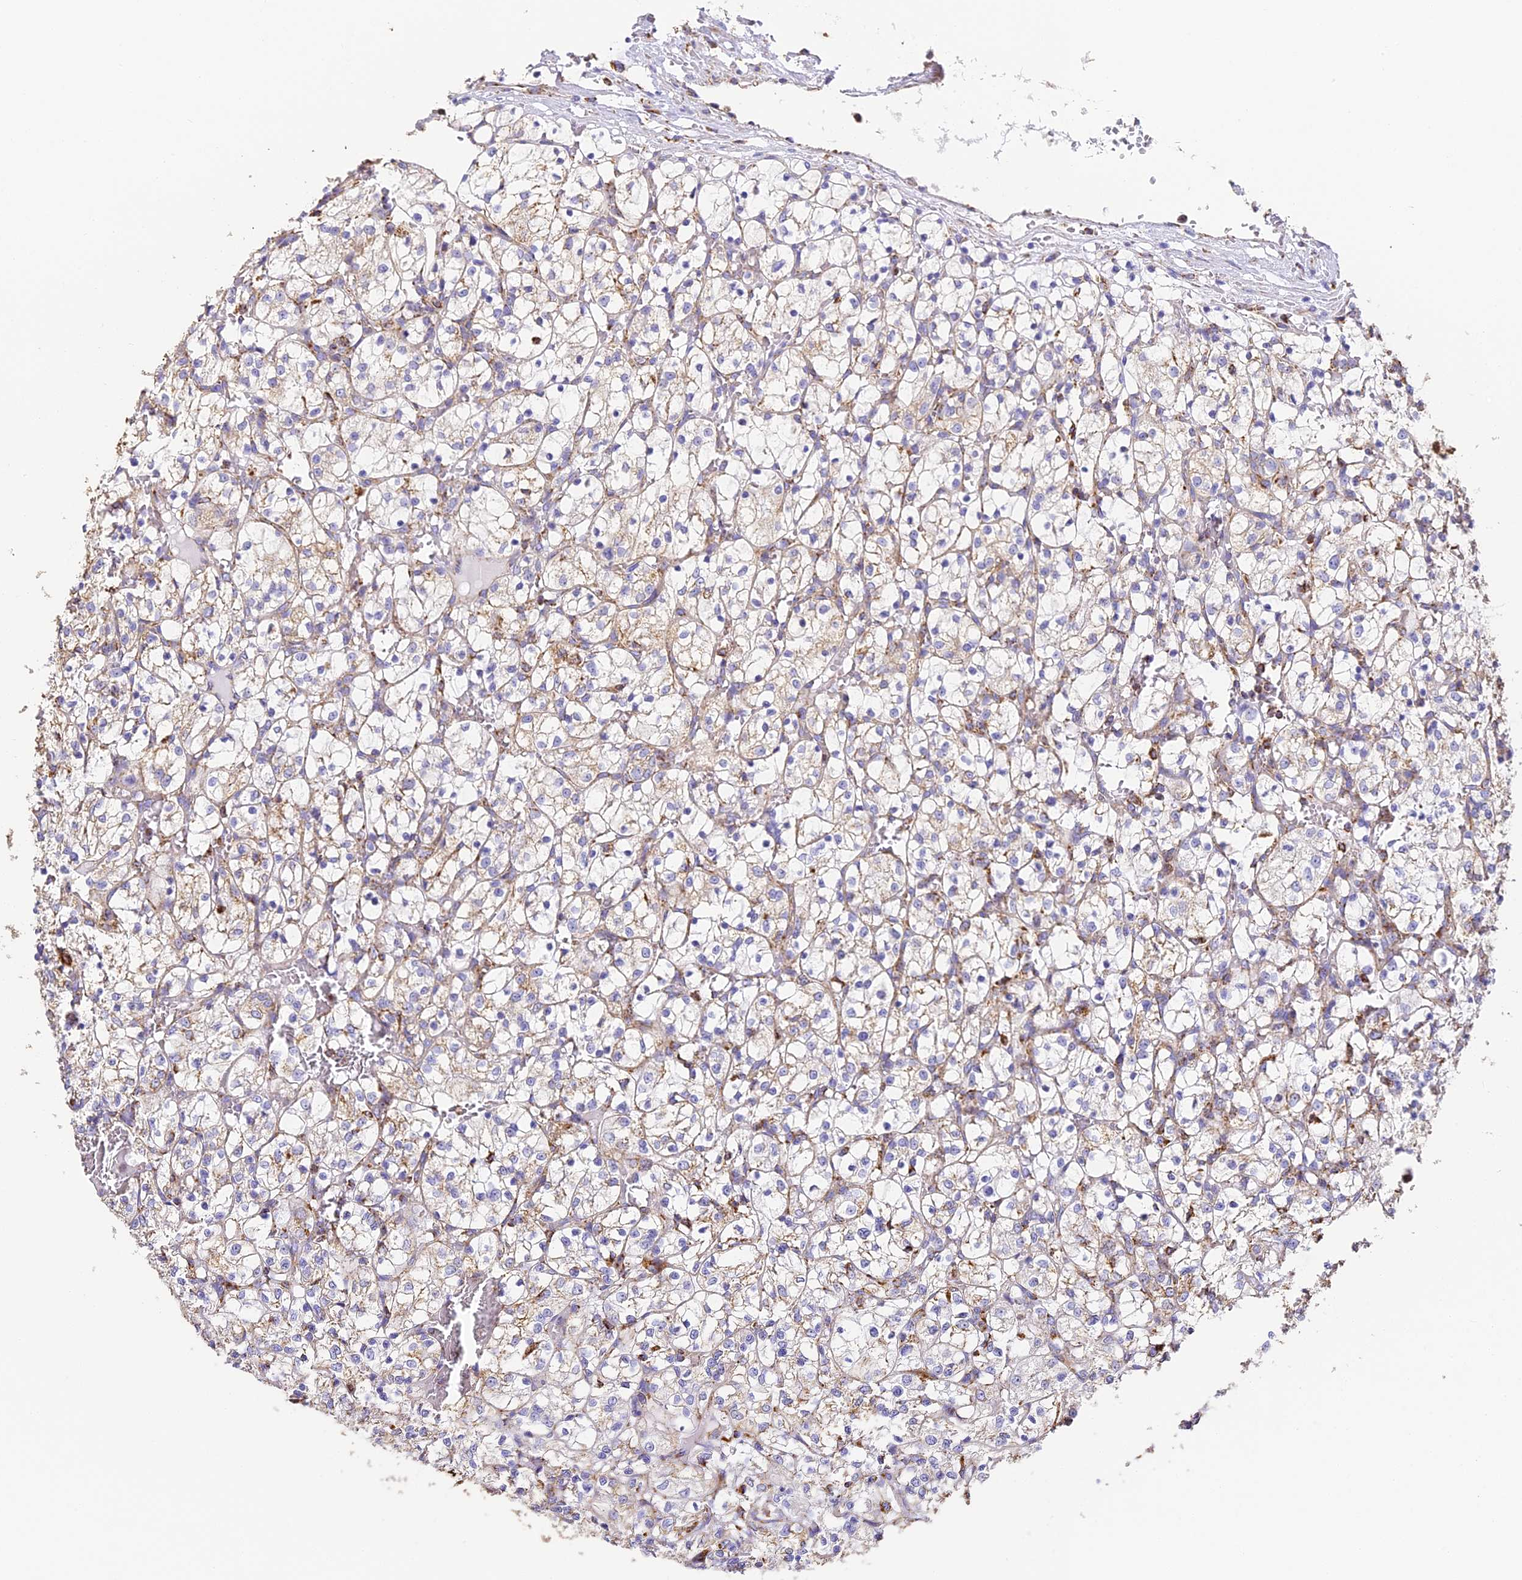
{"staining": {"intensity": "weak", "quantity": "<25%", "location": "cytoplasmic/membranous"}, "tissue": "renal cancer", "cell_type": "Tumor cells", "image_type": "cancer", "snomed": [{"axis": "morphology", "description": "Adenocarcinoma, NOS"}, {"axis": "topography", "description": "Kidney"}], "caption": "DAB (3,3'-diaminobenzidine) immunohistochemical staining of renal adenocarcinoma demonstrates no significant expression in tumor cells.", "gene": "COX6C", "patient": {"sex": "female", "age": 69}}